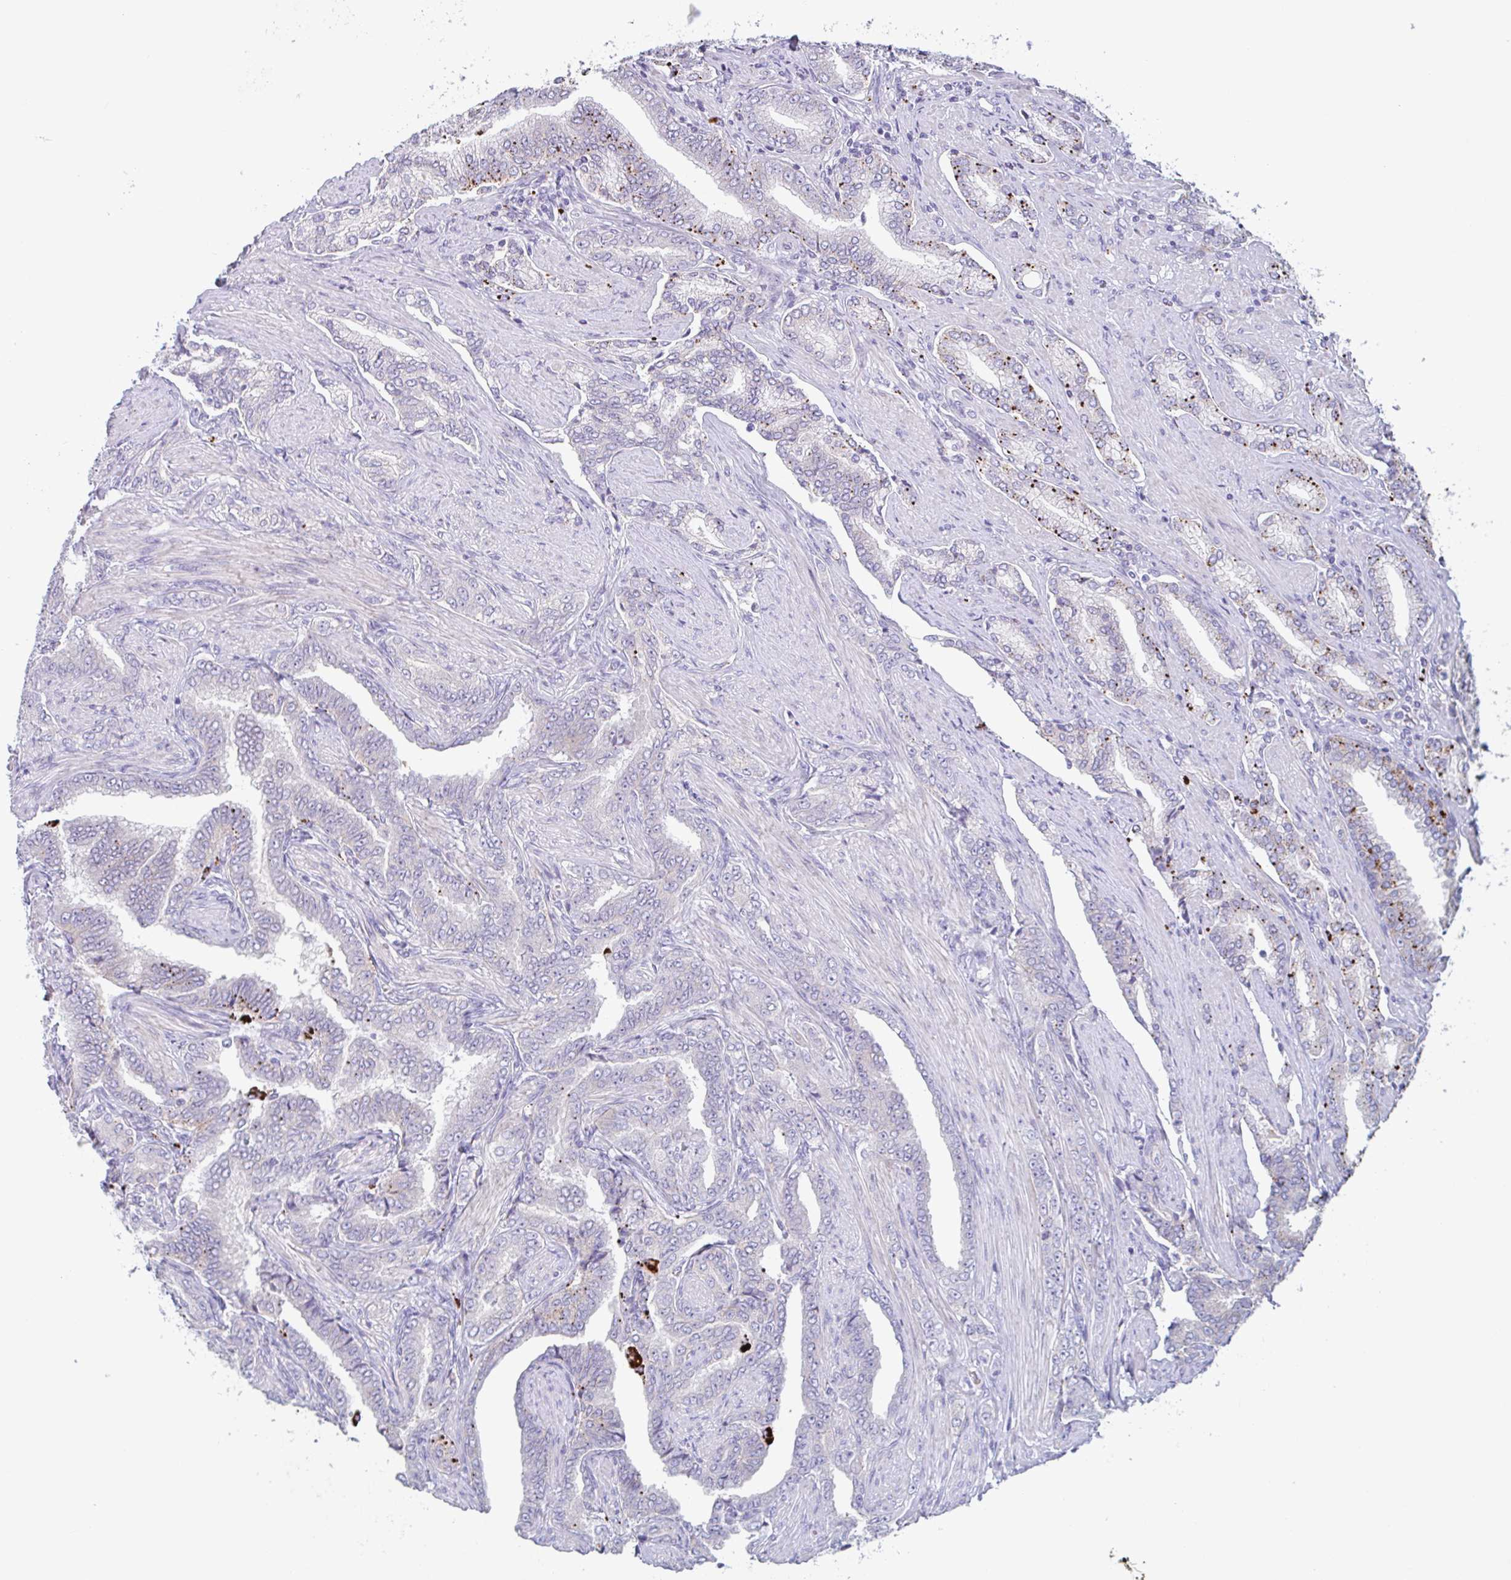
{"staining": {"intensity": "moderate", "quantity": "<25%", "location": "cytoplasmic/membranous"}, "tissue": "prostate cancer", "cell_type": "Tumor cells", "image_type": "cancer", "snomed": [{"axis": "morphology", "description": "Adenocarcinoma, High grade"}, {"axis": "topography", "description": "Prostate"}], "caption": "Prostate cancer (adenocarcinoma (high-grade)) stained with a brown dye demonstrates moderate cytoplasmic/membranous positive positivity in approximately <25% of tumor cells.", "gene": "LENG9", "patient": {"sex": "male", "age": 72}}